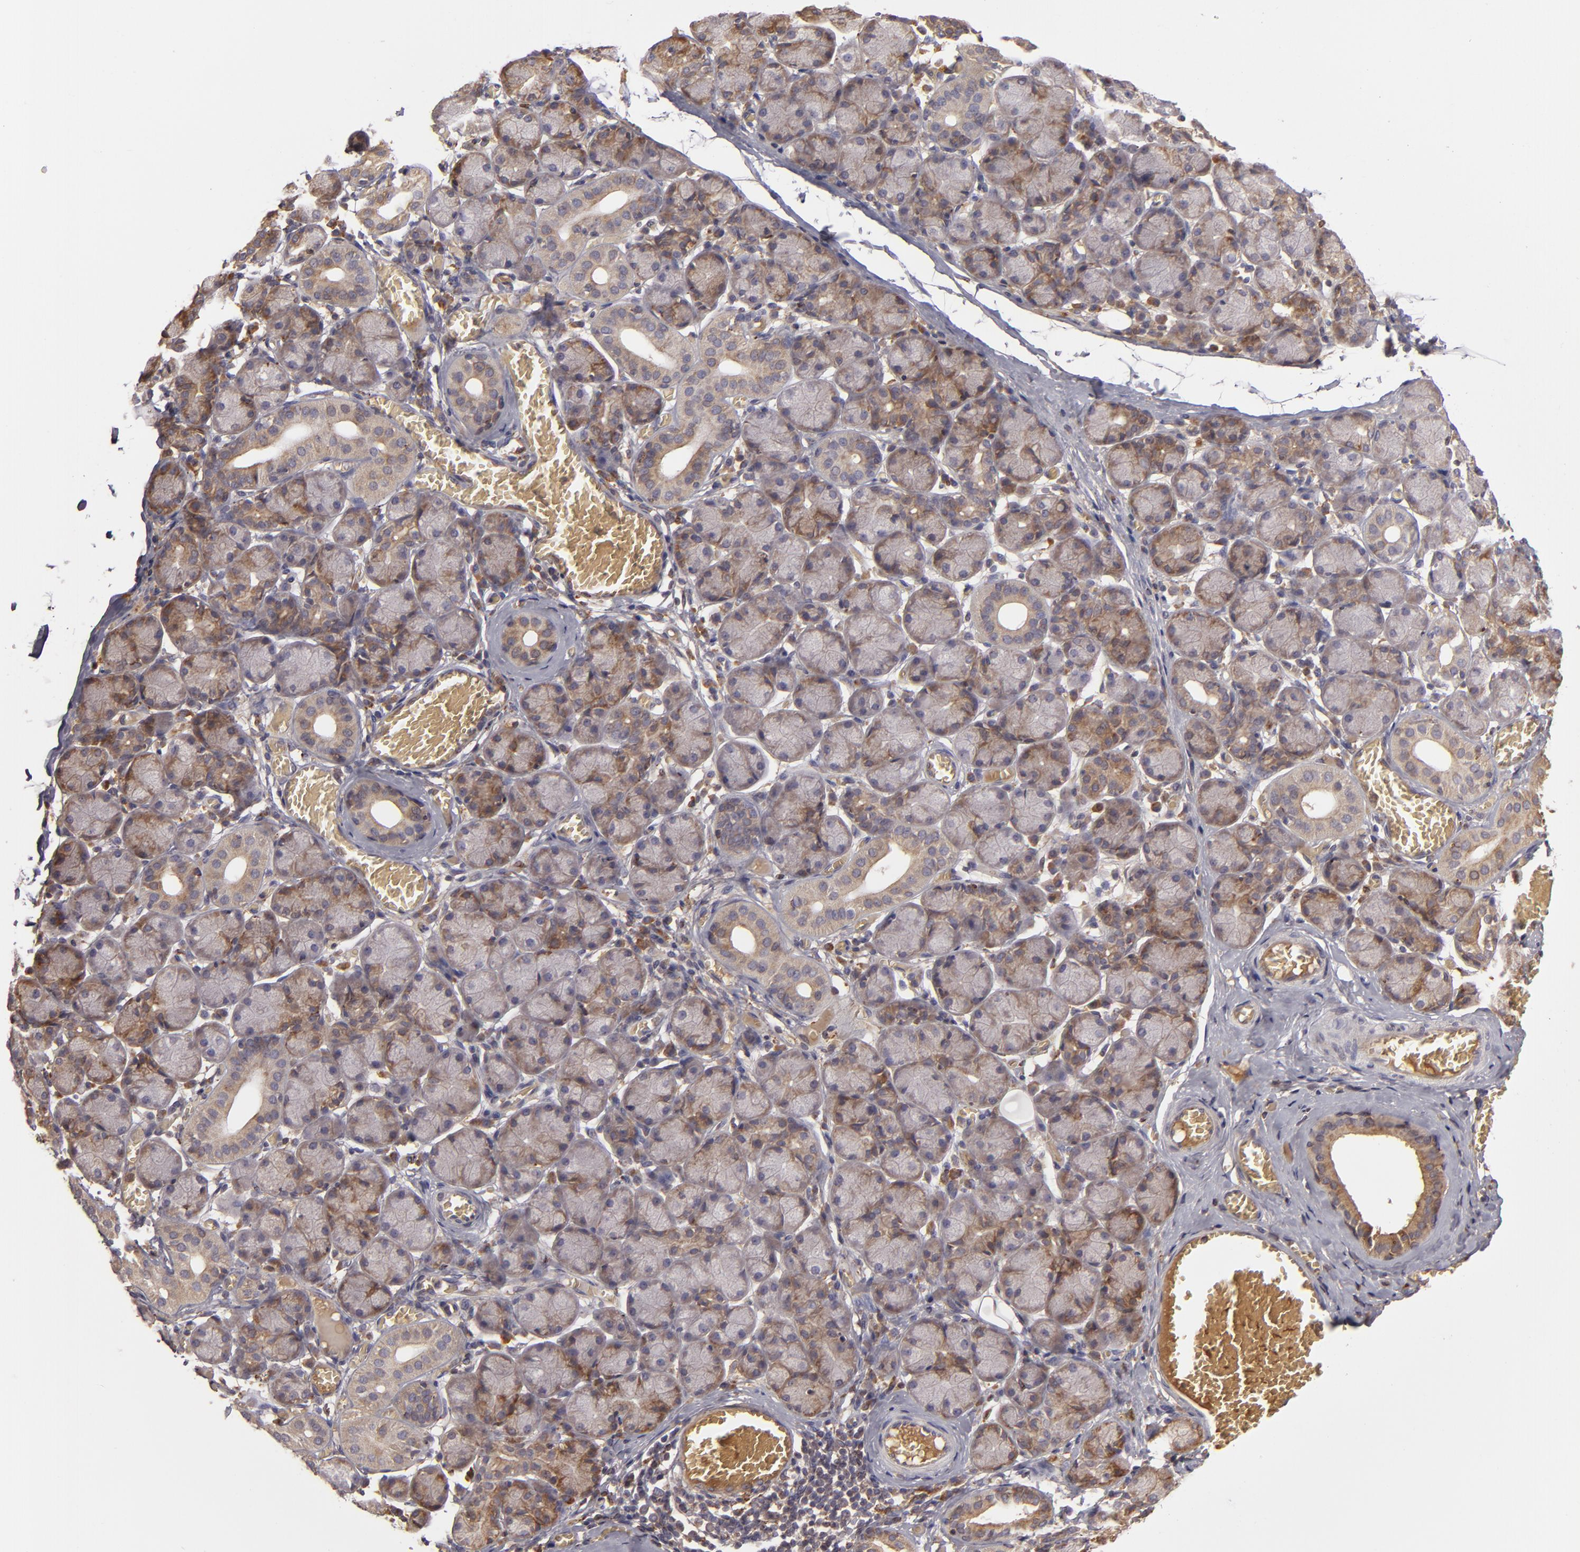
{"staining": {"intensity": "moderate", "quantity": ">75%", "location": "cytoplasmic/membranous"}, "tissue": "salivary gland", "cell_type": "Glandular cells", "image_type": "normal", "snomed": [{"axis": "morphology", "description": "Normal tissue, NOS"}, {"axis": "topography", "description": "Salivary gland"}], "caption": "A micrograph of human salivary gland stained for a protein exhibits moderate cytoplasmic/membranous brown staining in glandular cells. (DAB (3,3'-diaminobenzidine) IHC with brightfield microscopy, high magnification).", "gene": "CFB", "patient": {"sex": "female", "age": 24}}